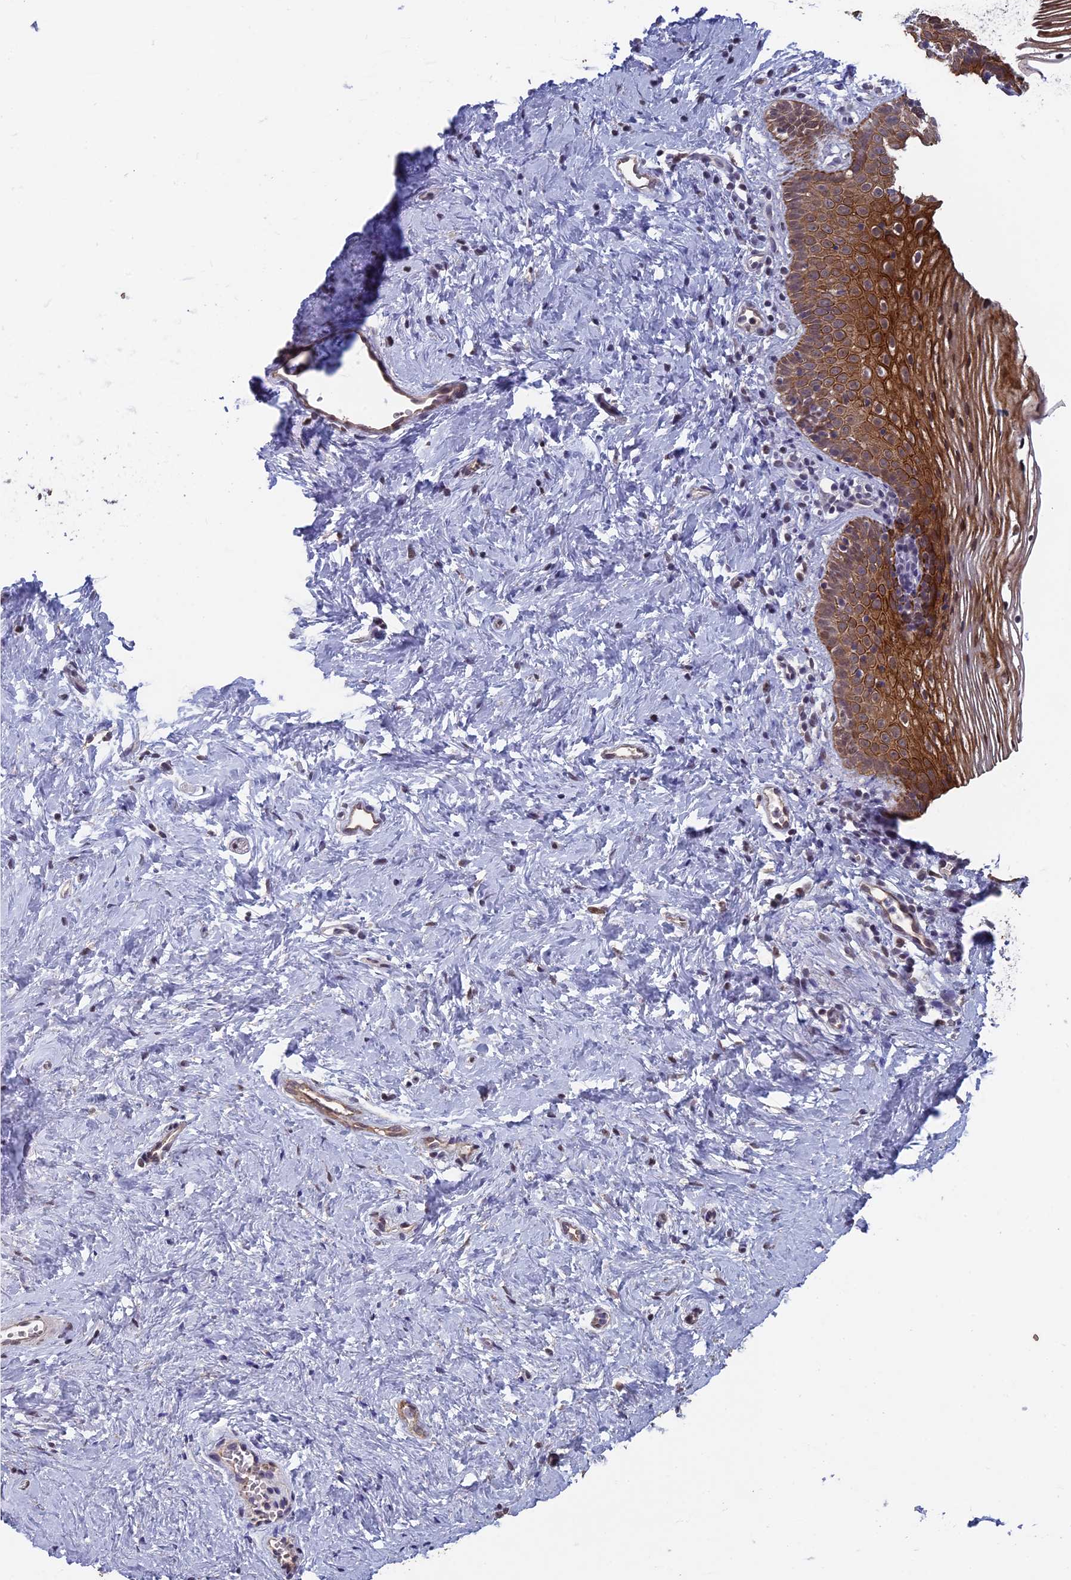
{"staining": {"intensity": "strong", "quantity": ">75%", "location": "cytoplasmic/membranous"}, "tissue": "vagina", "cell_type": "Squamous epithelial cells", "image_type": "normal", "snomed": [{"axis": "morphology", "description": "Normal tissue, NOS"}, {"axis": "topography", "description": "Vagina"}], "caption": "Strong cytoplasmic/membranous staining is seen in approximately >75% of squamous epithelial cells in benign vagina.", "gene": "MT", "patient": {"sex": "female", "age": 32}}